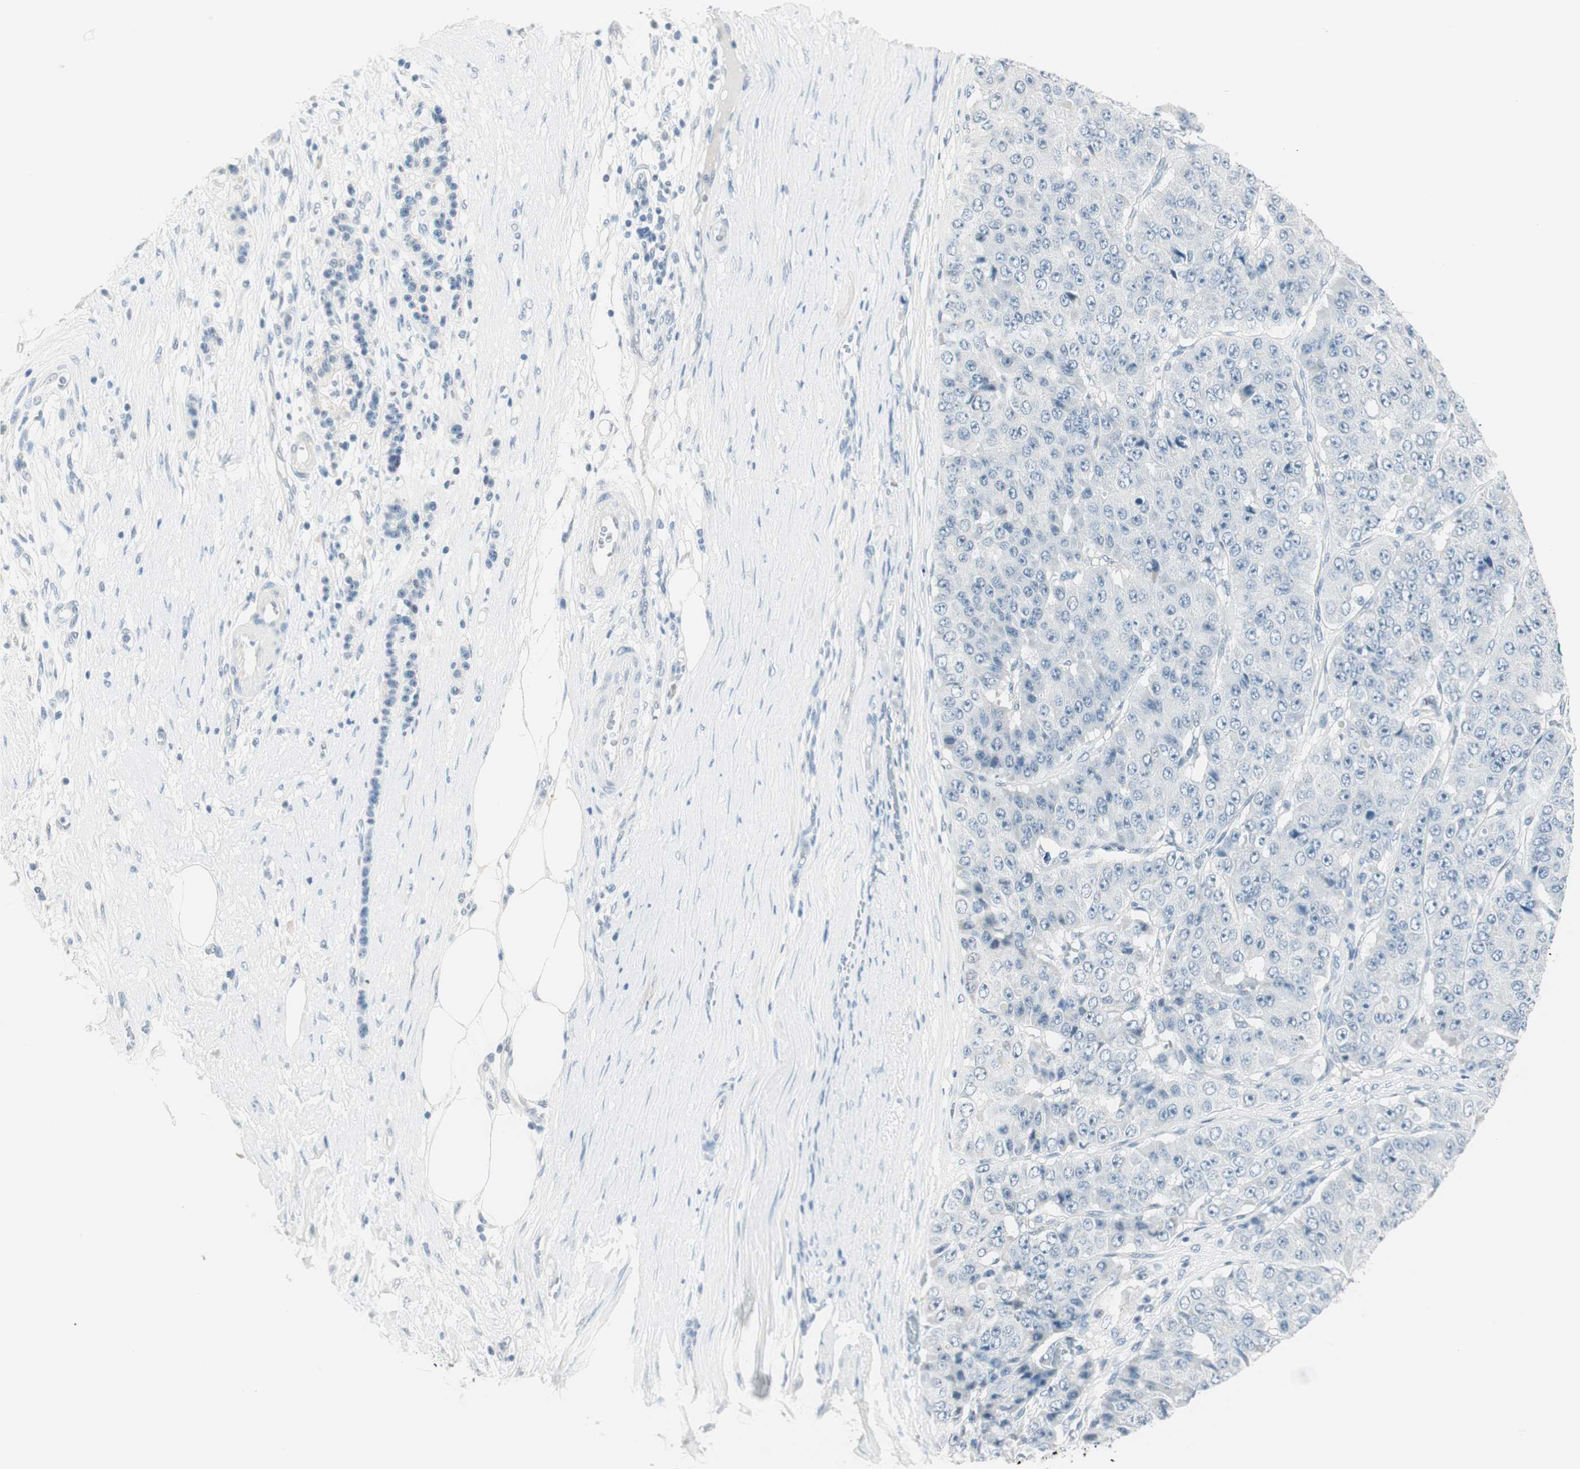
{"staining": {"intensity": "negative", "quantity": "none", "location": "none"}, "tissue": "pancreatic cancer", "cell_type": "Tumor cells", "image_type": "cancer", "snomed": [{"axis": "morphology", "description": "Adenocarcinoma, NOS"}, {"axis": "topography", "description": "Pancreas"}], "caption": "Tumor cells show no significant protein positivity in adenocarcinoma (pancreatic).", "gene": "HOXB13", "patient": {"sex": "male", "age": 50}}